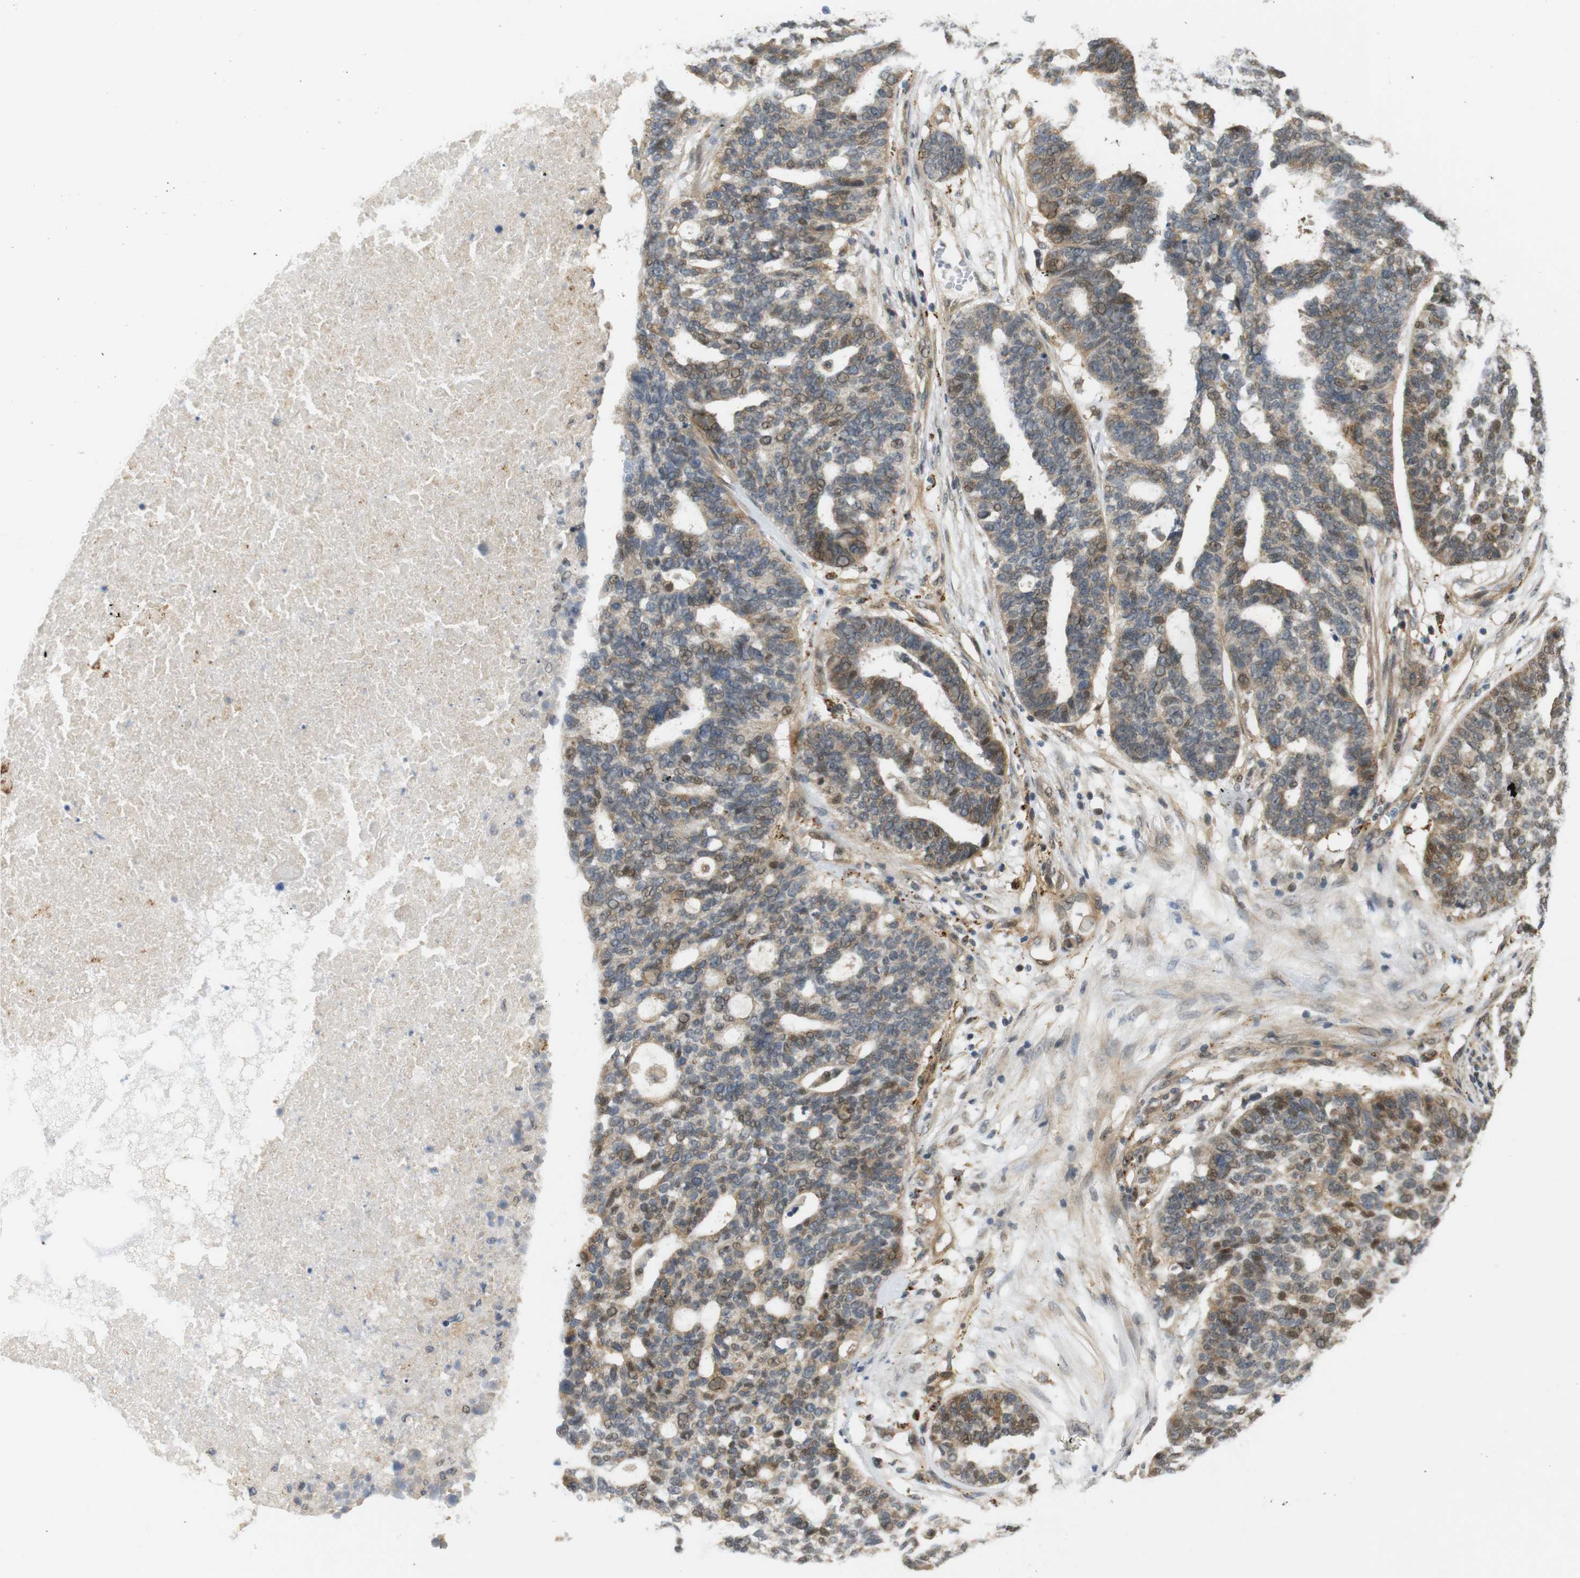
{"staining": {"intensity": "moderate", "quantity": "25%-75%", "location": "cytoplasmic/membranous,nuclear"}, "tissue": "ovarian cancer", "cell_type": "Tumor cells", "image_type": "cancer", "snomed": [{"axis": "morphology", "description": "Cystadenocarcinoma, serous, NOS"}, {"axis": "topography", "description": "Ovary"}], "caption": "Immunohistochemistry (IHC) image of neoplastic tissue: ovarian cancer stained using immunohistochemistry displays medium levels of moderate protein expression localized specifically in the cytoplasmic/membranous and nuclear of tumor cells, appearing as a cytoplasmic/membranous and nuclear brown color.", "gene": "TSPAN9", "patient": {"sex": "female", "age": 59}}